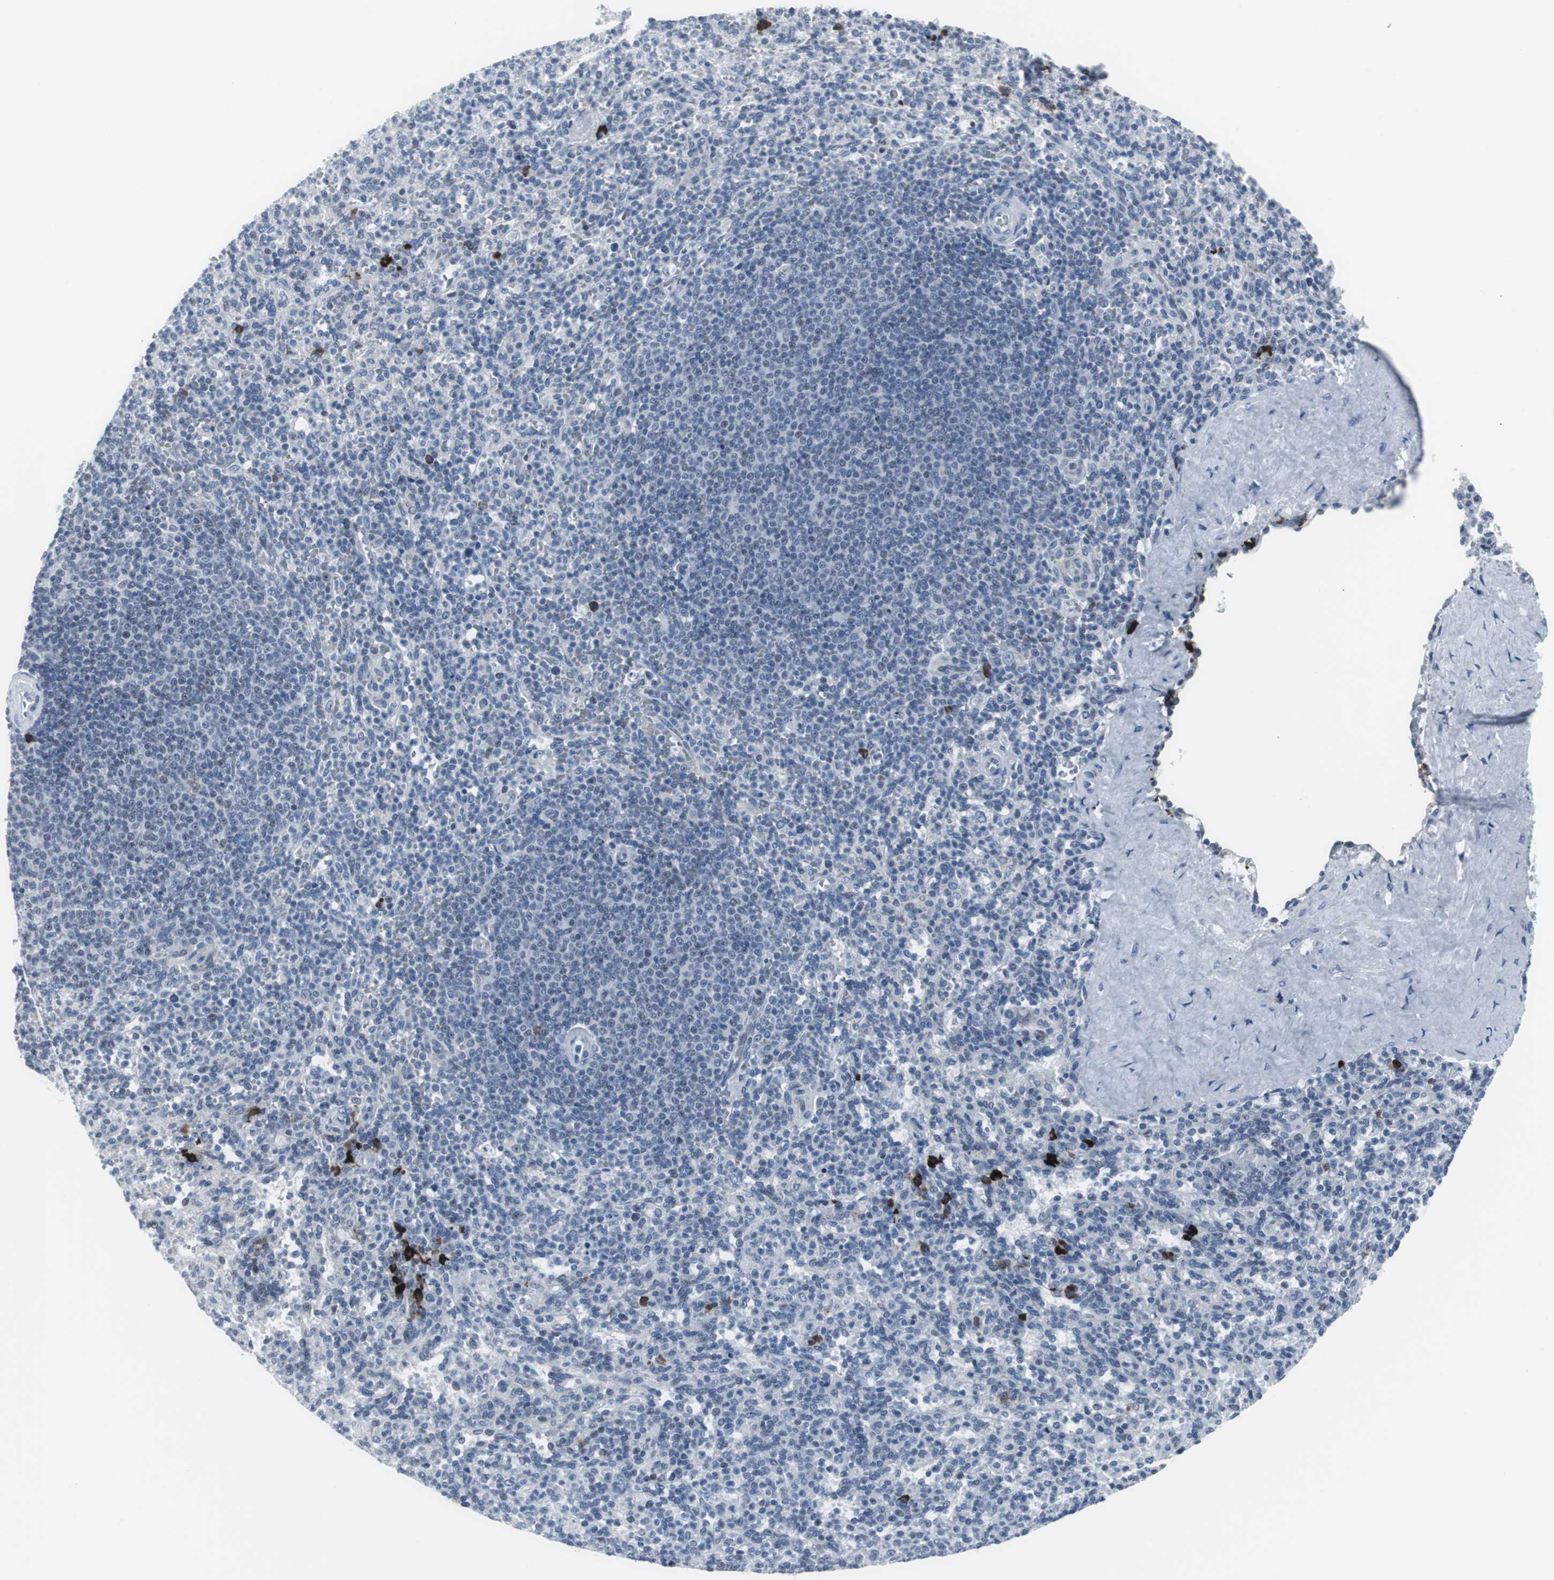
{"staining": {"intensity": "negative", "quantity": "none", "location": "none"}, "tissue": "spleen", "cell_type": "Cells in red pulp", "image_type": "normal", "snomed": [{"axis": "morphology", "description": "Normal tissue, NOS"}, {"axis": "topography", "description": "Spleen"}], "caption": "A high-resolution image shows immunohistochemistry staining of normal spleen, which demonstrates no significant staining in cells in red pulp.", "gene": "DOK1", "patient": {"sex": "male", "age": 36}}